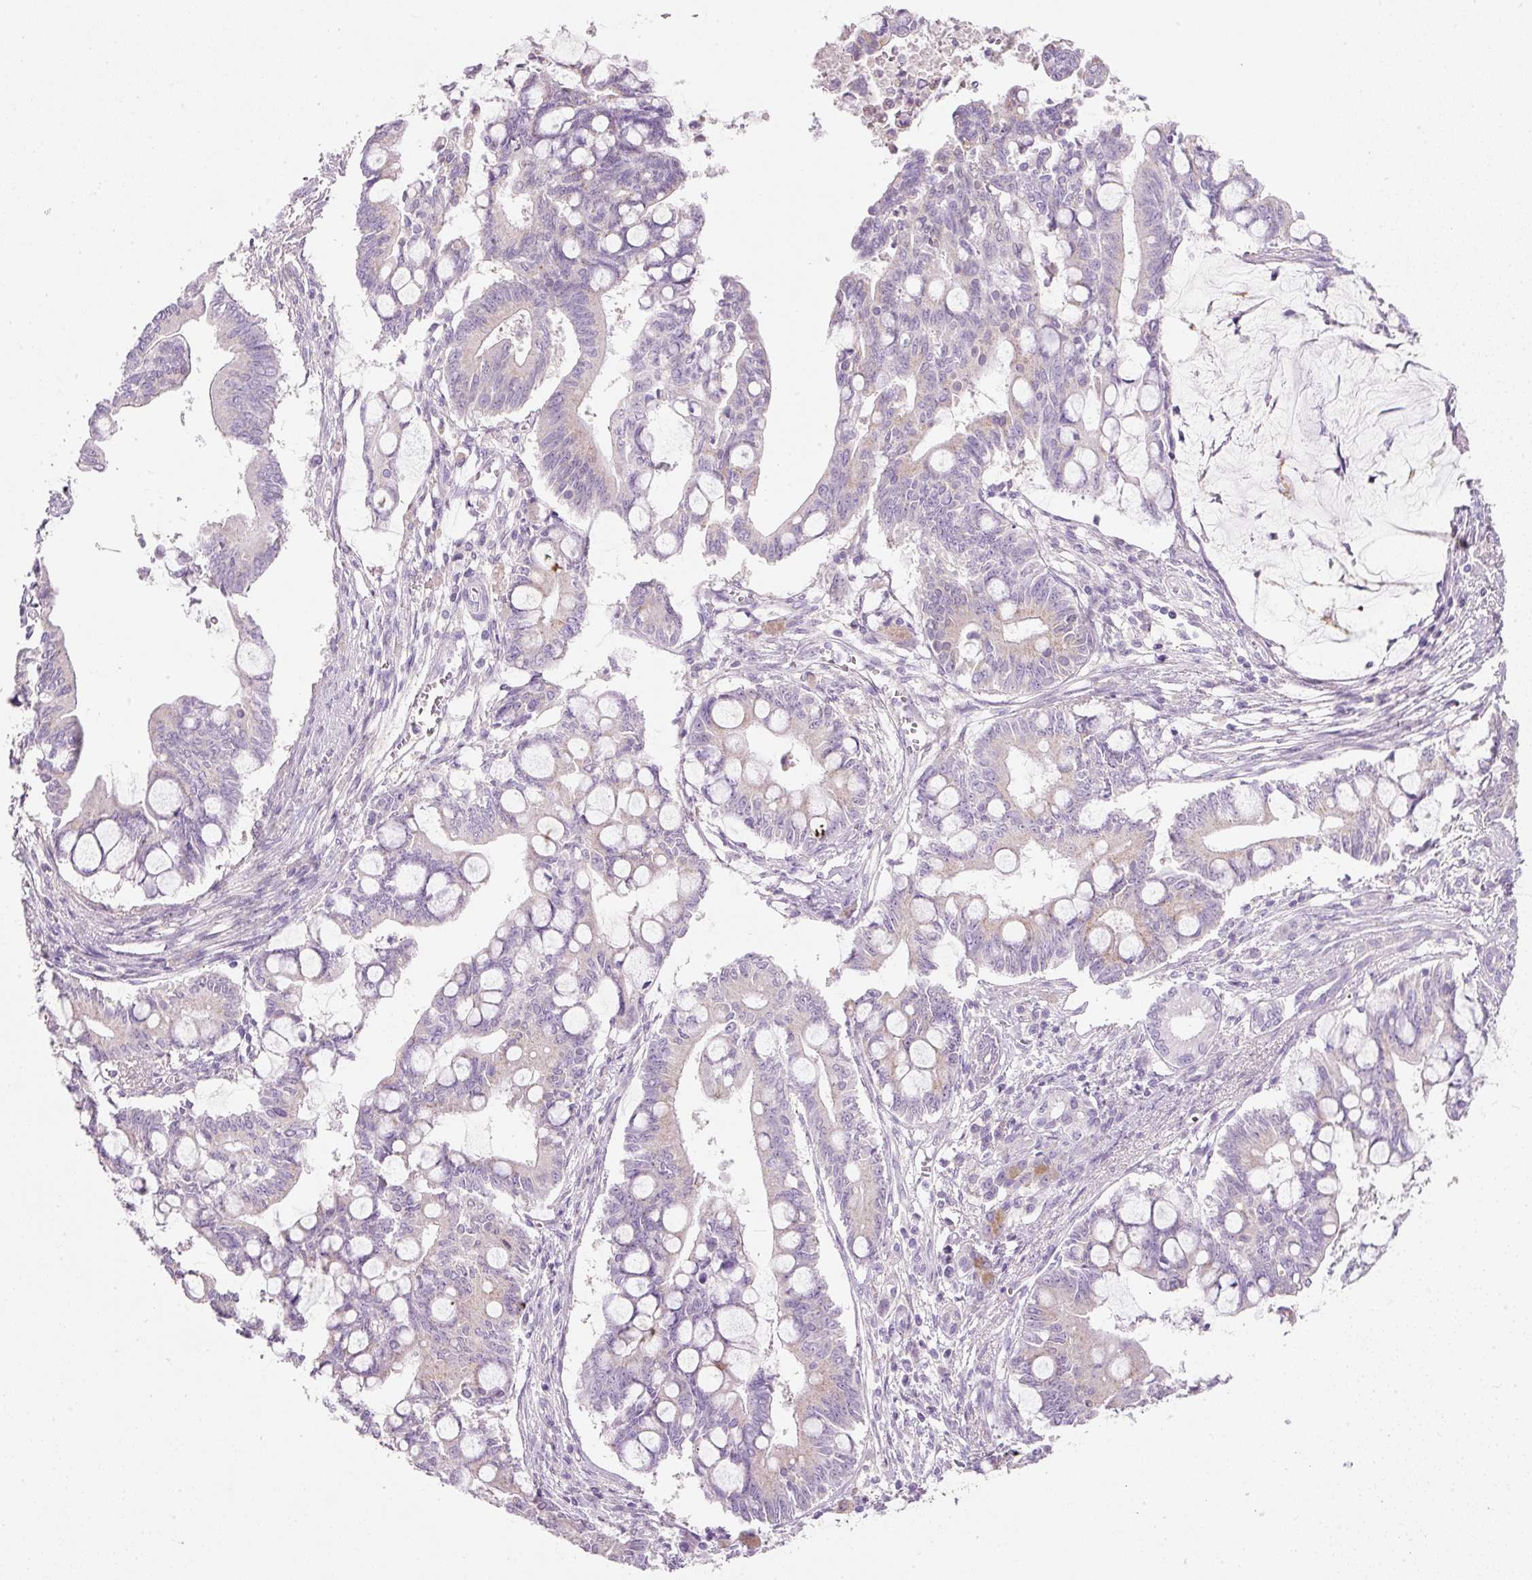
{"staining": {"intensity": "negative", "quantity": "none", "location": "none"}, "tissue": "pancreatic cancer", "cell_type": "Tumor cells", "image_type": "cancer", "snomed": [{"axis": "morphology", "description": "Adenocarcinoma, NOS"}, {"axis": "topography", "description": "Pancreas"}], "caption": "This is an immunohistochemistry photomicrograph of pancreatic cancer. There is no positivity in tumor cells.", "gene": "DNM1", "patient": {"sex": "male", "age": 68}}